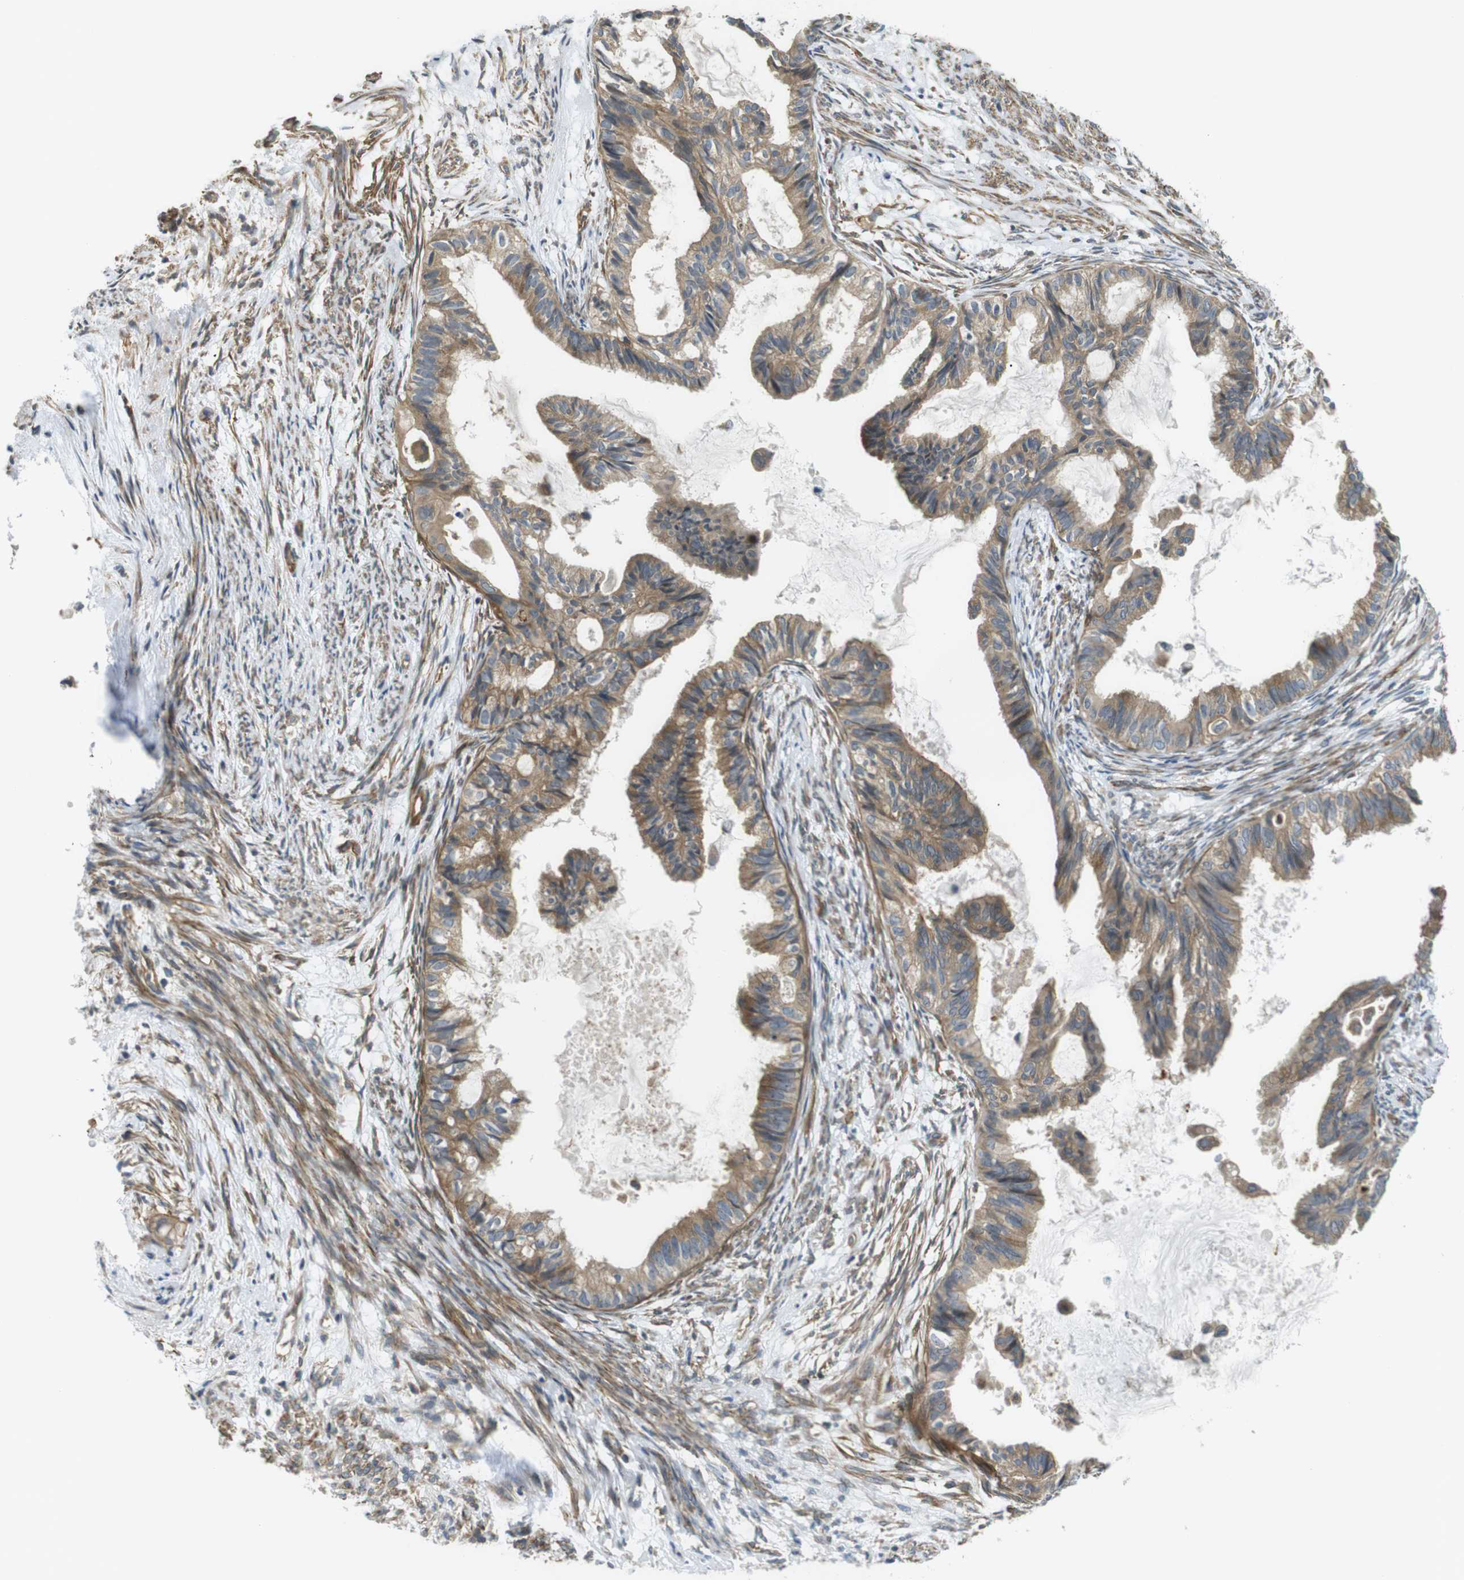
{"staining": {"intensity": "moderate", "quantity": ">75%", "location": "cytoplasmic/membranous"}, "tissue": "cervical cancer", "cell_type": "Tumor cells", "image_type": "cancer", "snomed": [{"axis": "morphology", "description": "Normal tissue, NOS"}, {"axis": "morphology", "description": "Adenocarcinoma, NOS"}, {"axis": "topography", "description": "Cervix"}, {"axis": "topography", "description": "Endometrium"}], "caption": "IHC (DAB) staining of human cervical adenocarcinoma exhibits moderate cytoplasmic/membranous protein expression in about >75% of tumor cells.", "gene": "TSC1", "patient": {"sex": "female", "age": 86}}